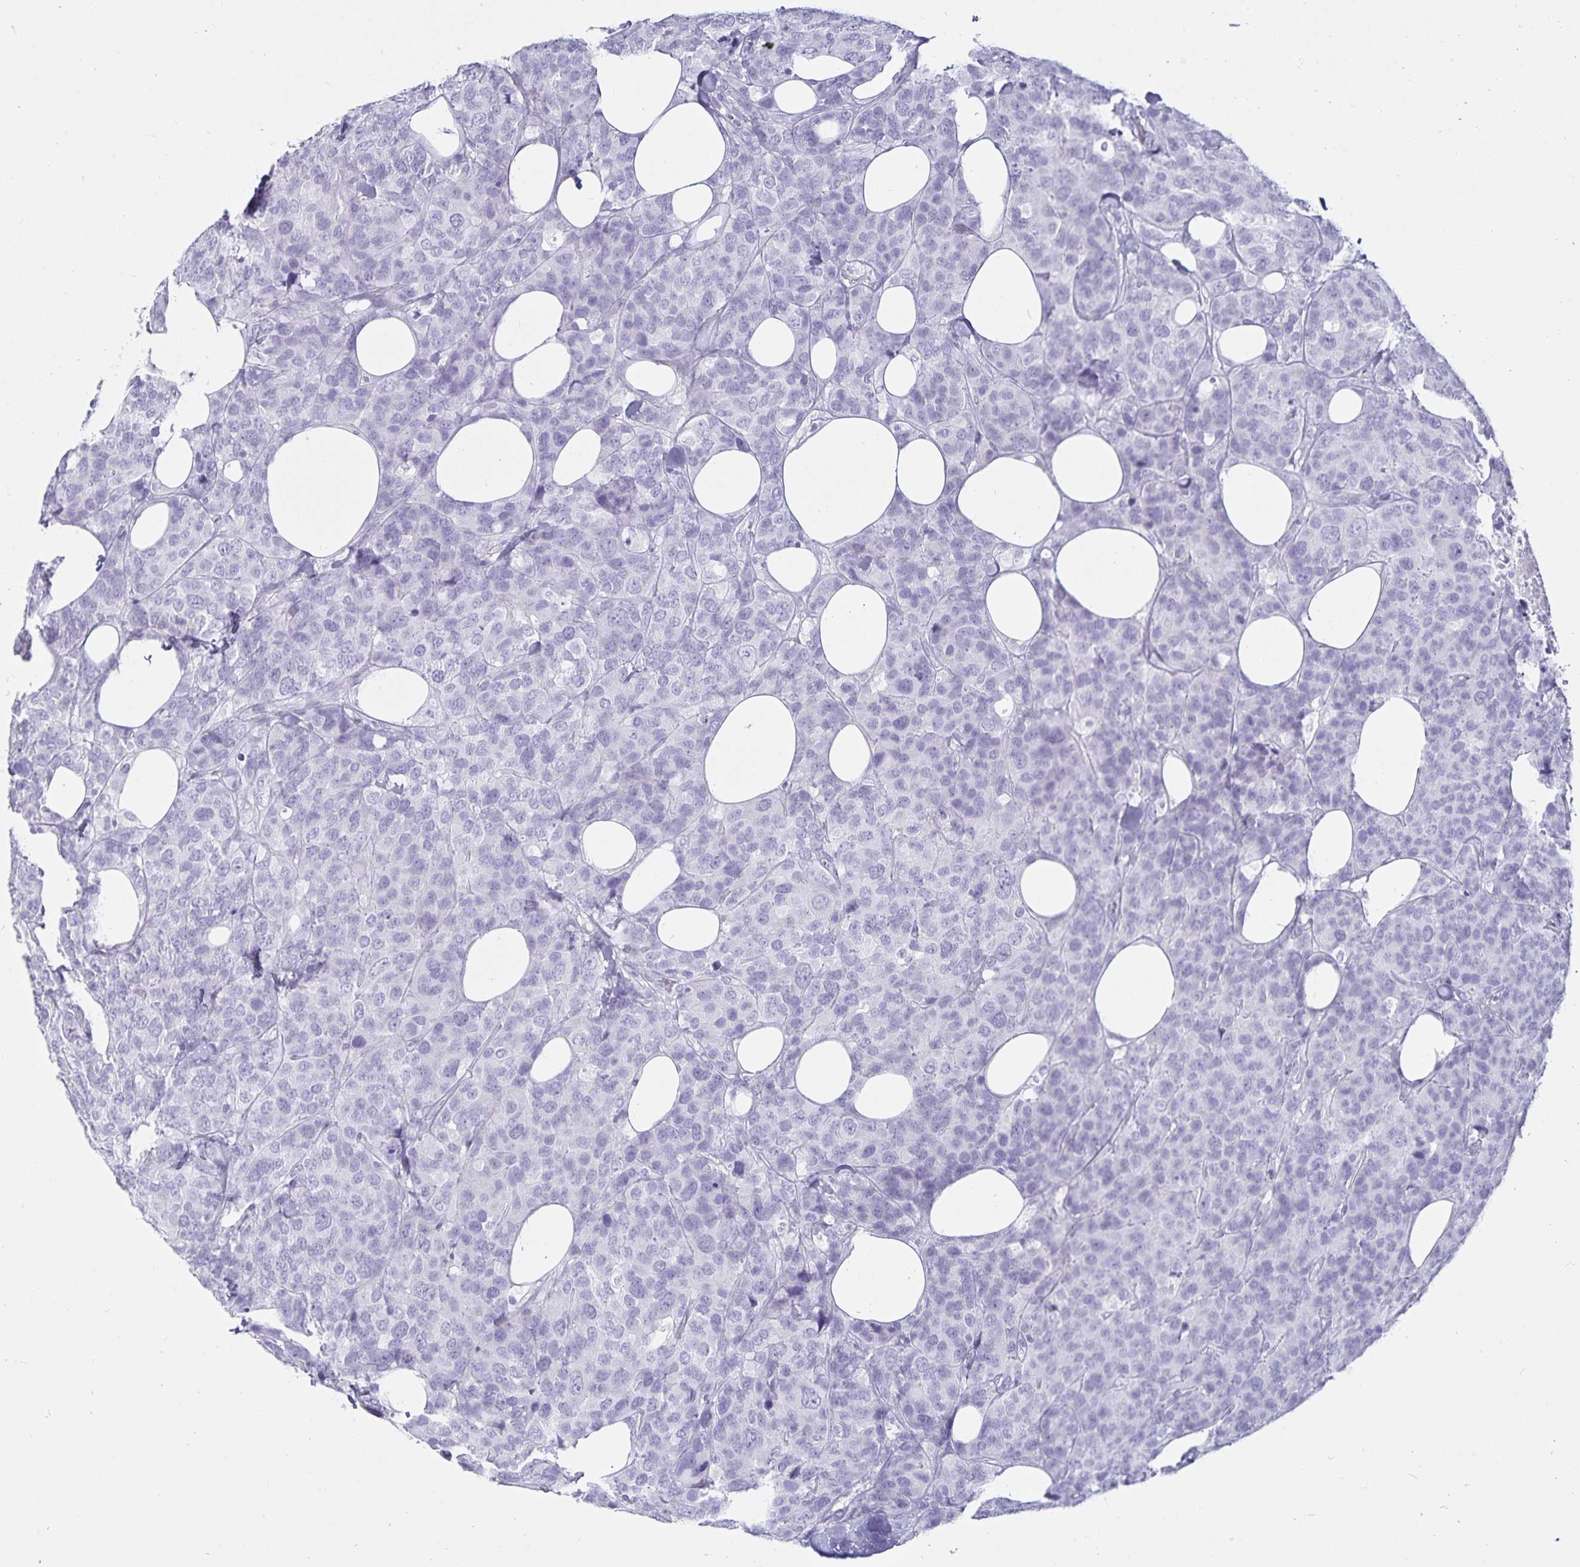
{"staining": {"intensity": "negative", "quantity": "none", "location": "none"}, "tissue": "breast cancer", "cell_type": "Tumor cells", "image_type": "cancer", "snomed": [{"axis": "morphology", "description": "Lobular carcinoma"}, {"axis": "topography", "description": "Breast"}], "caption": "DAB immunohistochemical staining of breast cancer demonstrates no significant expression in tumor cells.", "gene": "DEFA6", "patient": {"sex": "female", "age": 59}}